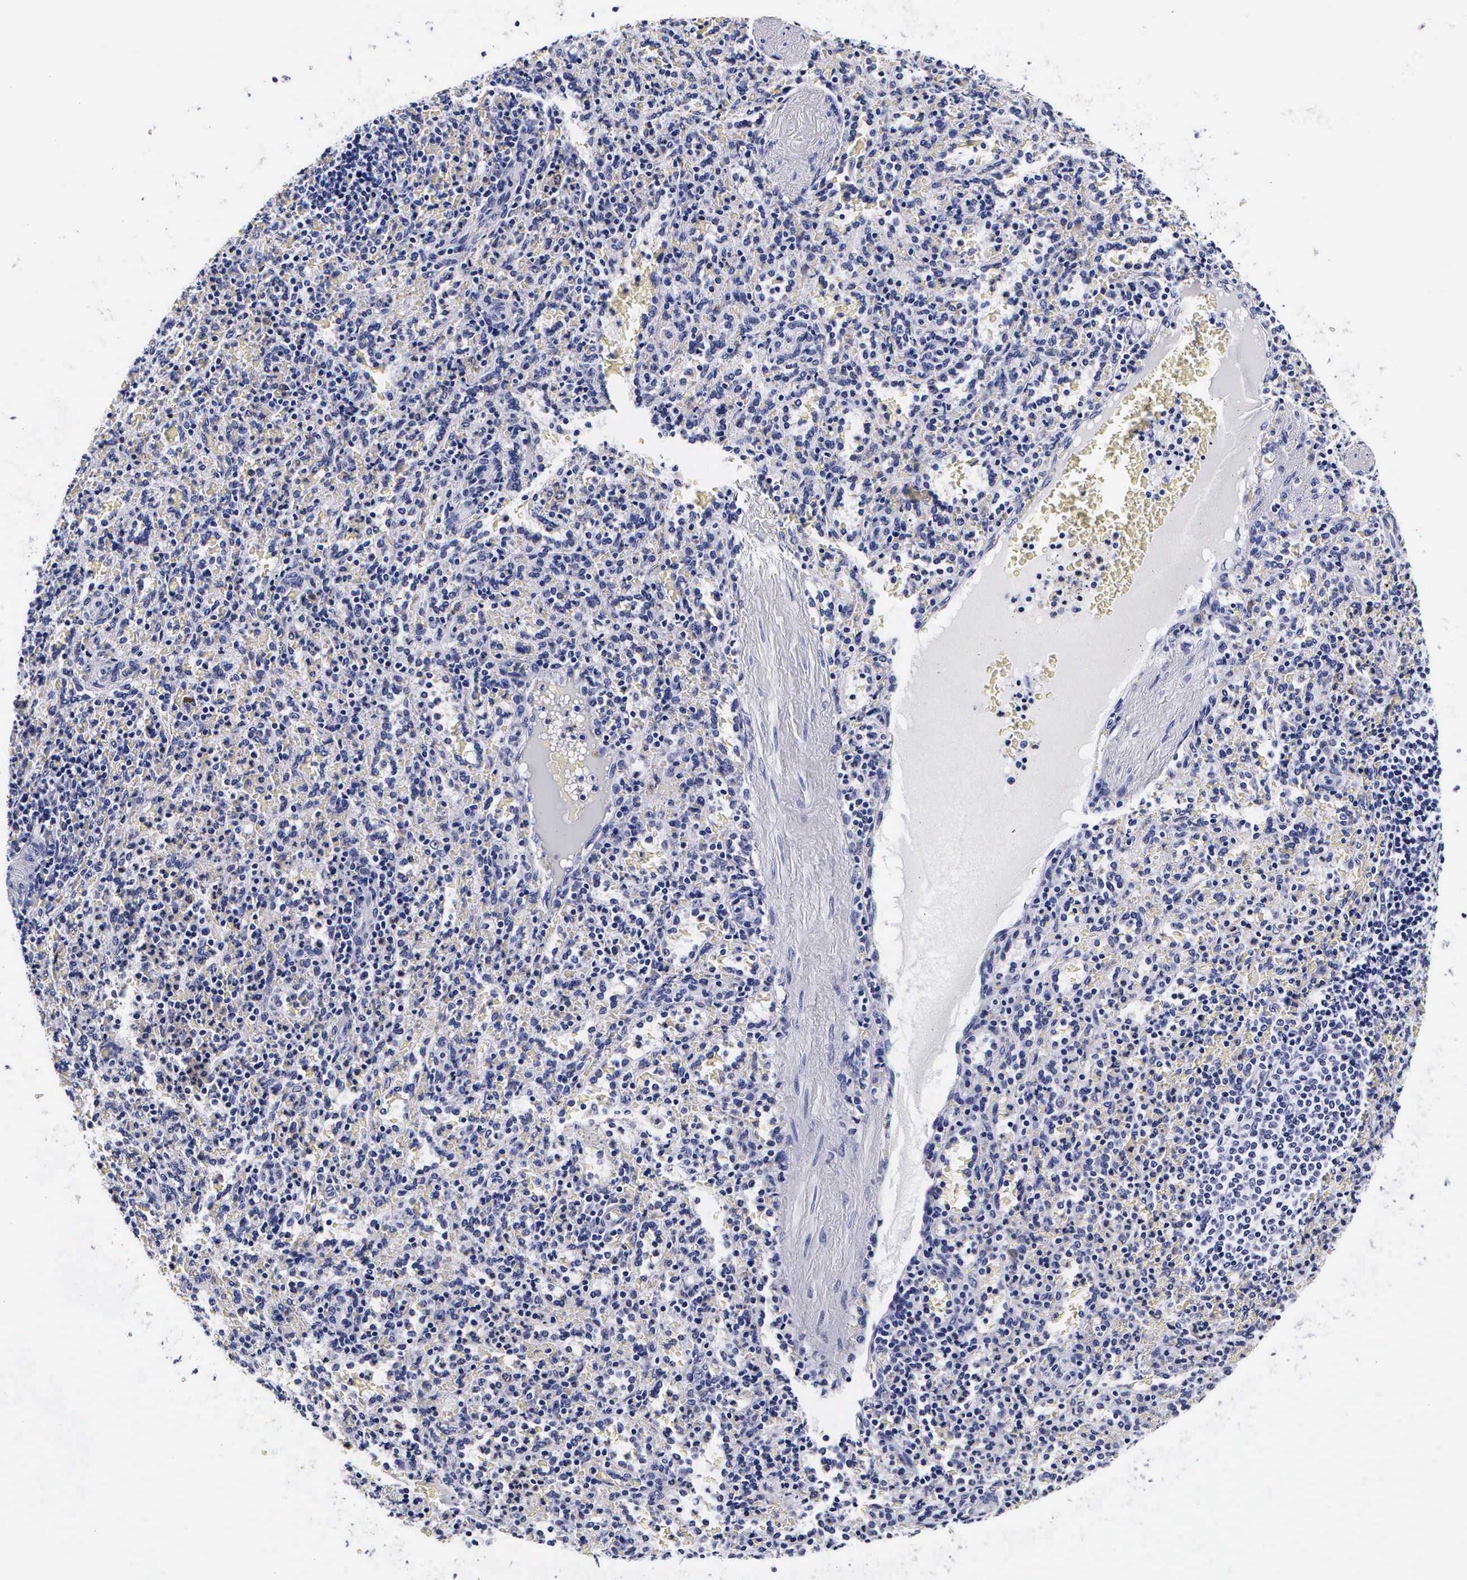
{"staining": {"intensity": "weak", "quantity": "<25%", "location": "cytoplasmic/membranous"}, "tissue": "spleen", "cell_type": "Cells in red pulp", "image_type": "normal", "snomed": [{"axis": "morphology", "description": "Normal tissue, NOS"}, {"axis": "topography", "description": "Spleen"}], "caption": "The image shows no significant staining in cells in red pulp of spleen.", "gene": "RNASE6", "patient": {"sex": "female", "age": 21}}